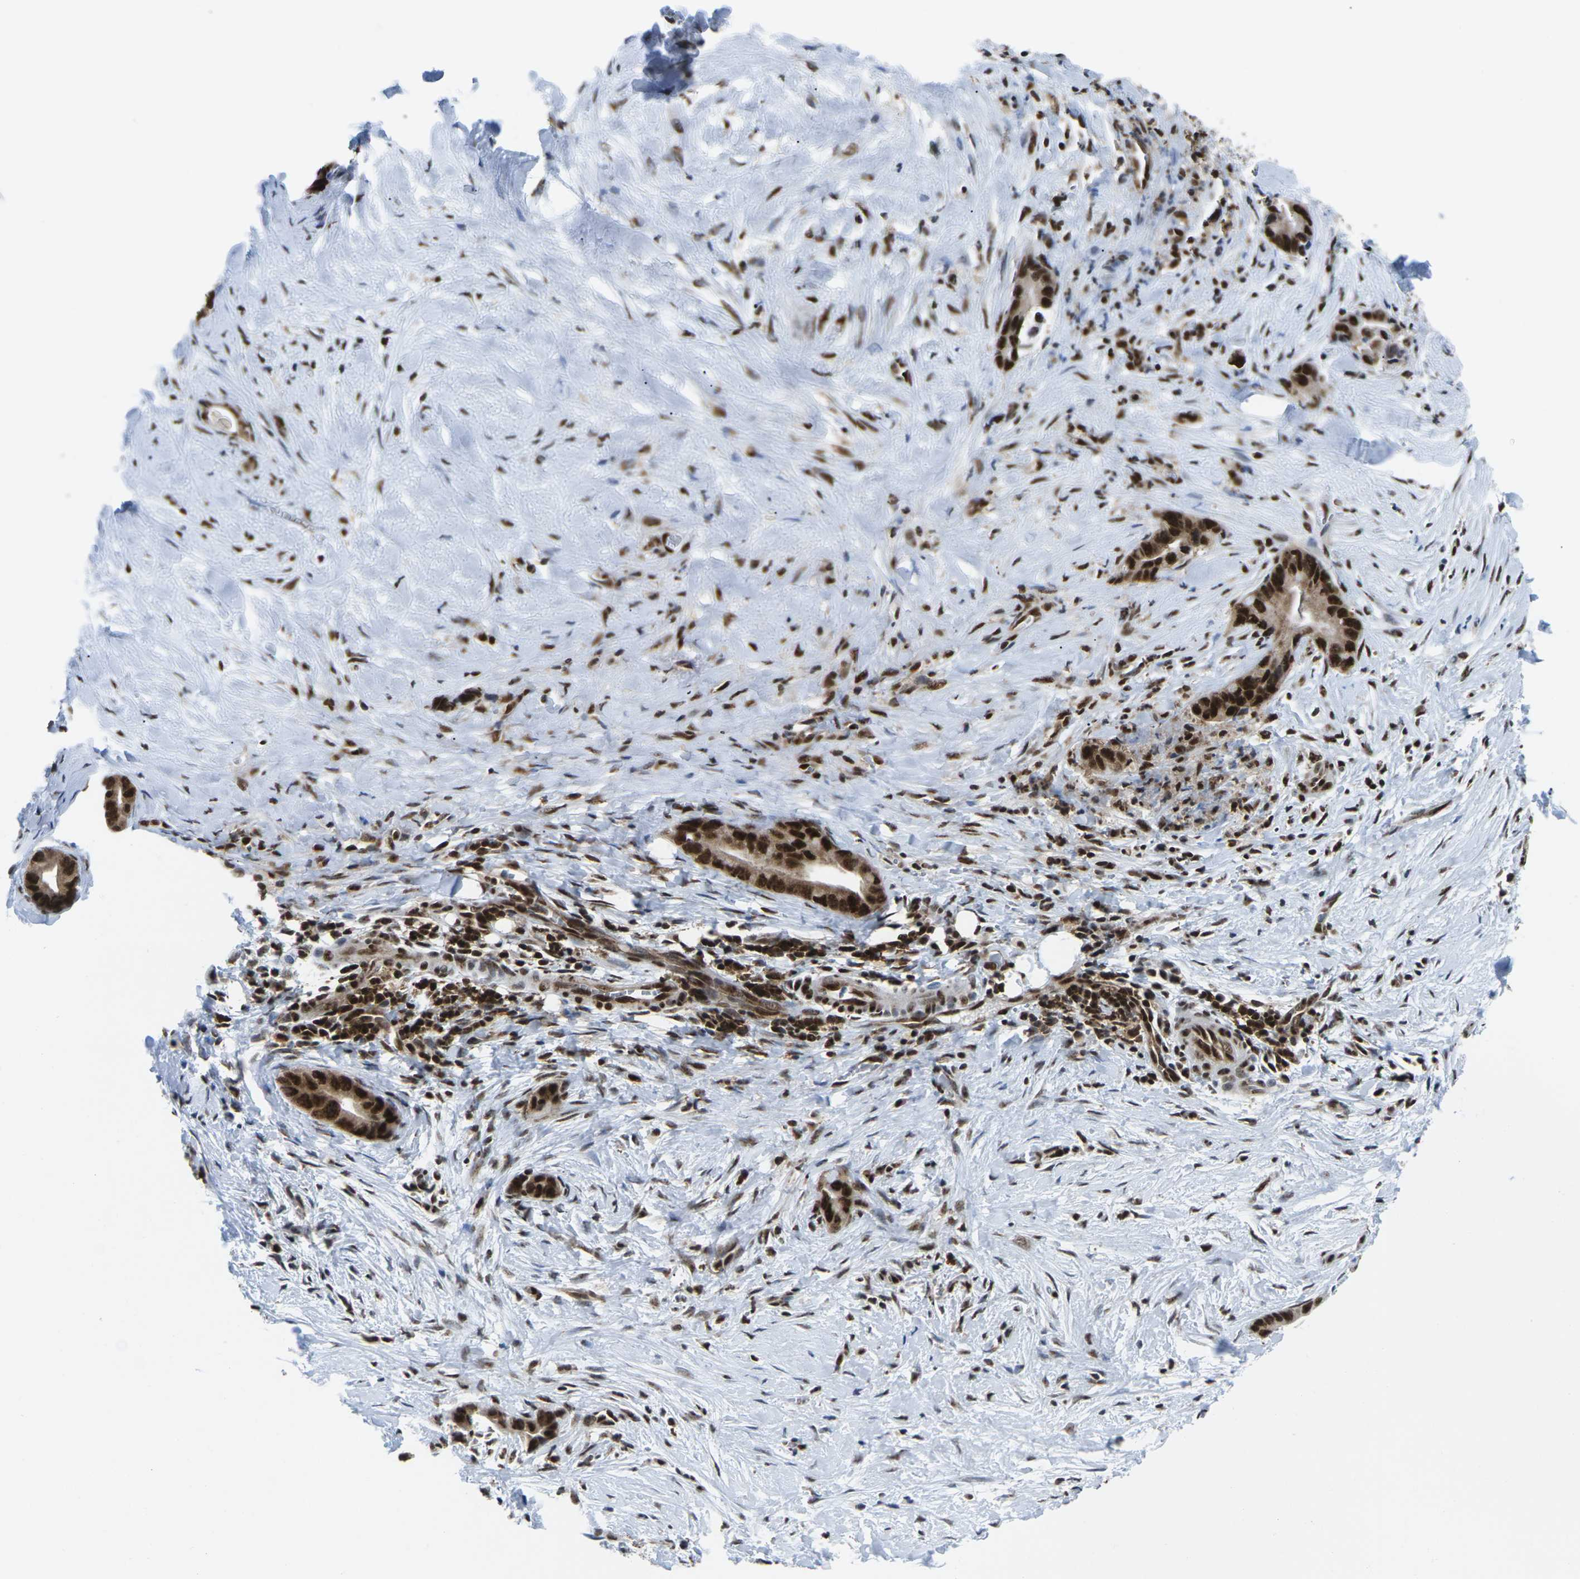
{"staining": {"intensity": "moderate", "quantity": ">75%", "location": "cytoplasmic/membranous,nuclear"}, "tissue": "liver cancer", "cell_type": "Tumor cells", "image_type": "cancer", "snomed": [{"axis": "morphology", "description": "Cholangiocarcinoma"}, {"axis": "topography", "description": "Liver"}], "caption": "Moderate cytoplasmic/membranous and nuclear positivity for a protein is appreciated in about >75% of tumor cells of liver cancer using IHC.", "gene": "MAGOH", "patient": {"sex": "female", "age": 55}}